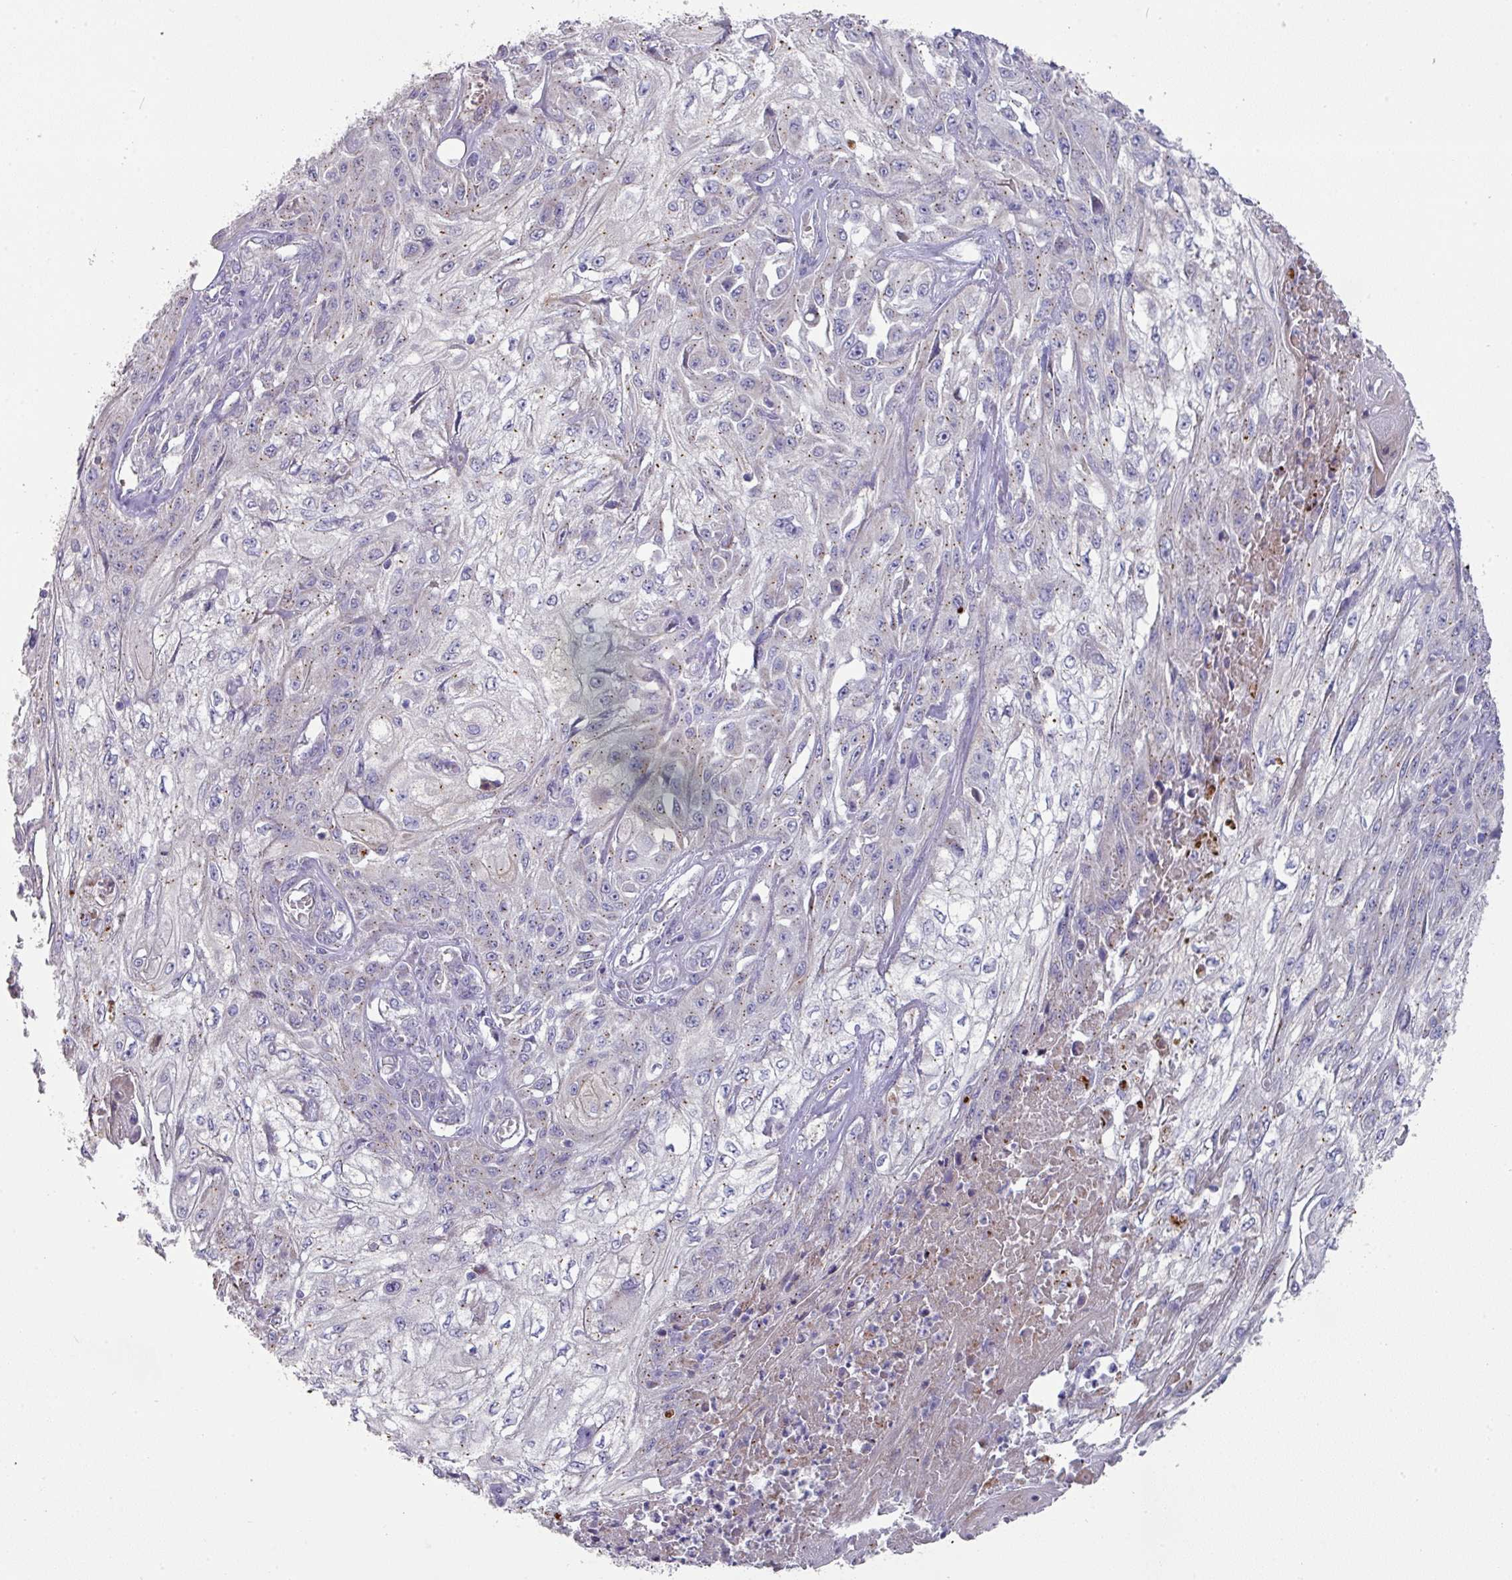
{"staining": {"intensity": "weak", "quantity": "25%-75%", "location": "cytoplasmic/membranous"}, "tissue": "skin cancer", "cell_type": "Tumor cells", "image_type": "cancer", "snomed": [{"axis": "morphology", "description": "Squamous cell carcinoma, NOS"}, {"axis": "morphology", "description": "Squamous cell carcinoma, metastatic, NOS"}, {"axis": "topography", "description": "Skin"}, {"axis": "topography", "description": "Lymph node"}], "caption": "There is low levels of weak cytoplasmic/membranous expression in tumor cells of metastatic squamous cell carcinoma (skin), as demonstrated by immunohistochemical staining (brown color).", "gene": "IL4R", "patient": {"sex": "male", "age": 75}}